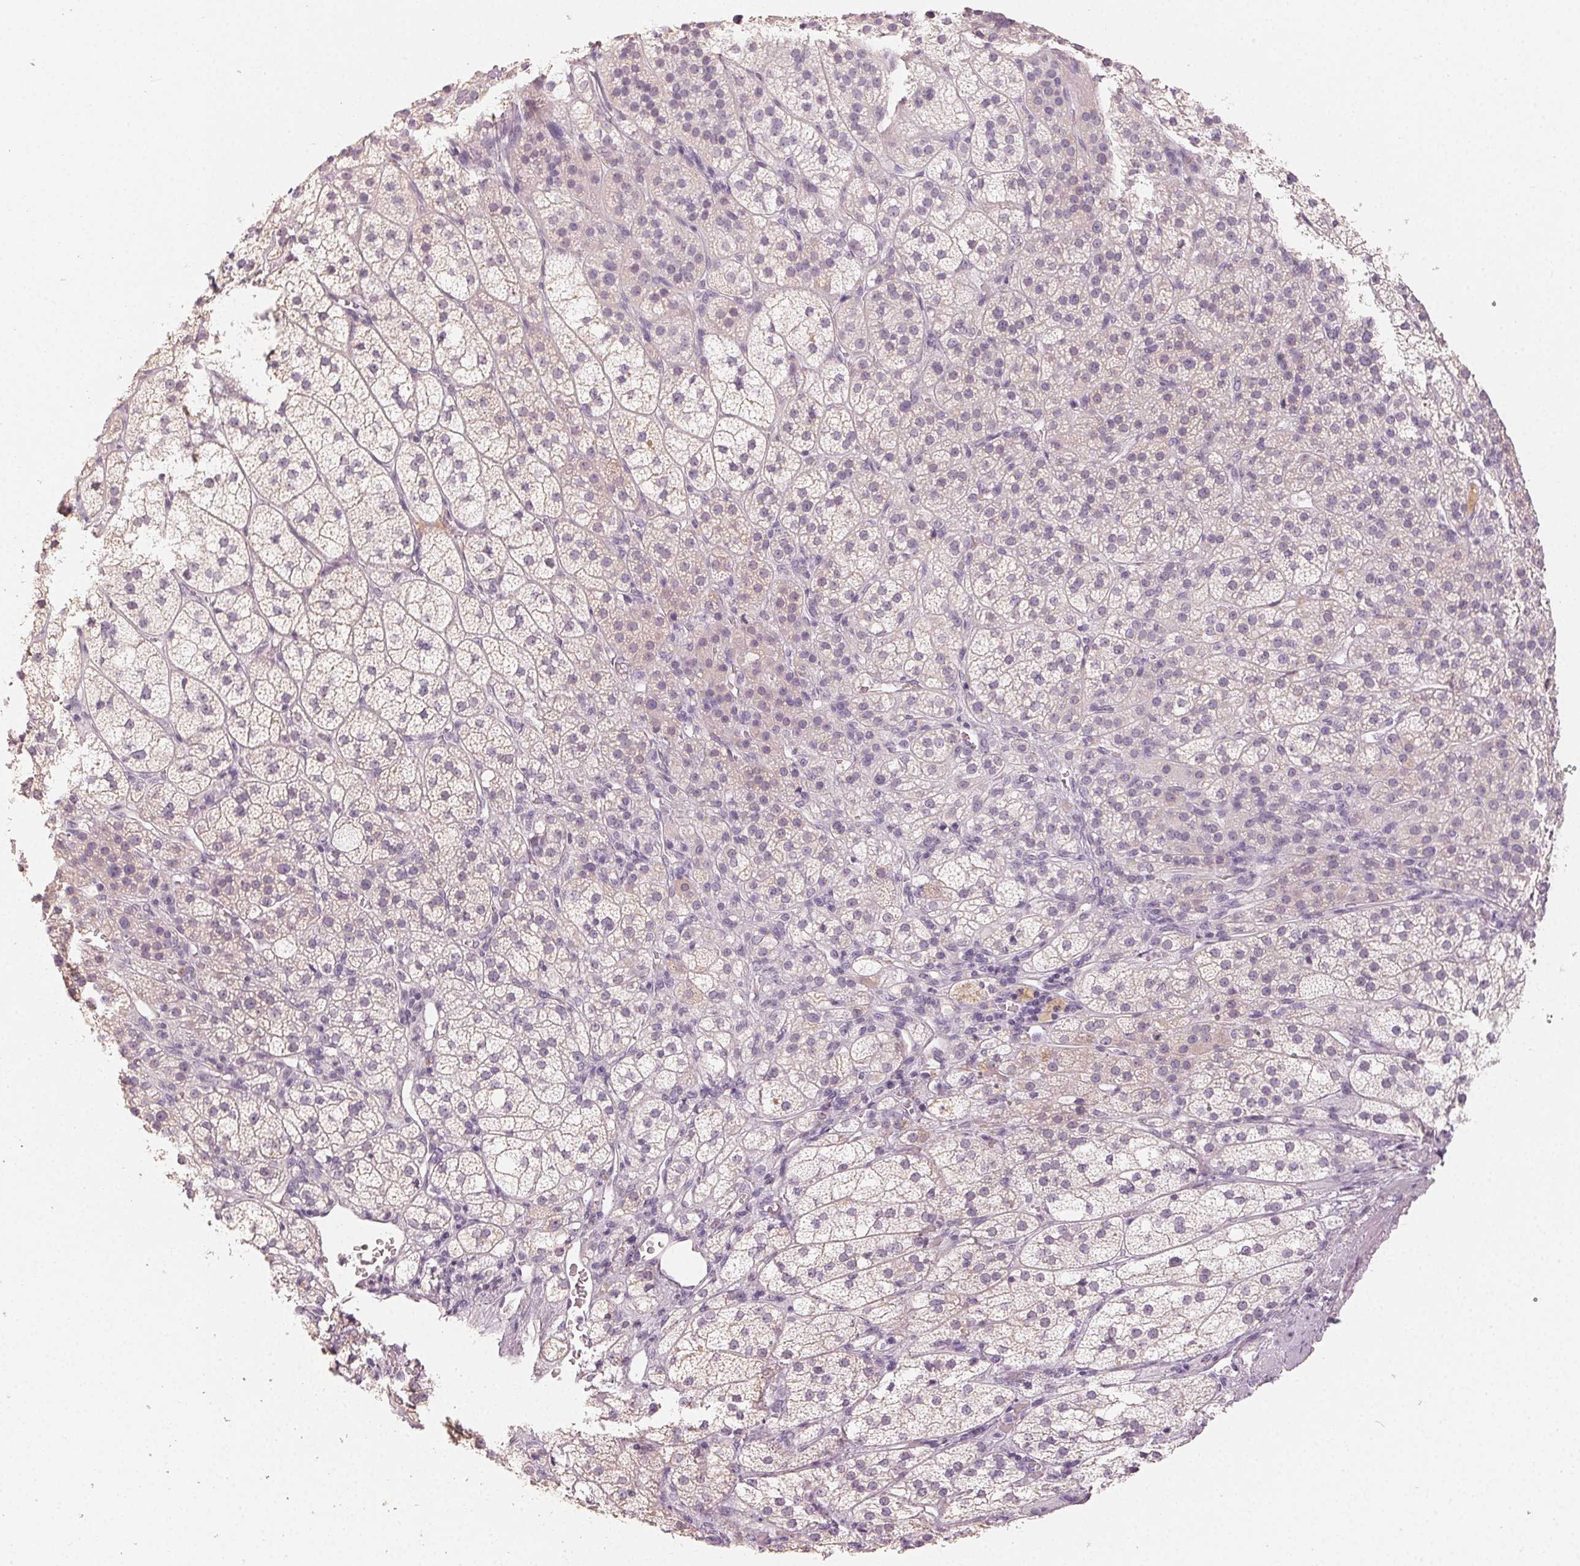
{"staining": {"intensity": "weak", "quantity": "25%-75%", "location": "cytoplasmic/membranous"}, "tissue": "adrenal gland", "cell_type": "Glandular cells", "image_type": "normal", "snomed": [{"axis": "morphology", "description": "Normal tissue, NOS"}, {"axis": "topography", "description": "Adrenal gland"}], "caption": "An immunohistochemistry image of benign tissue is shown. Protein staining in brown shows weak cytoplasmic/membranous positivity in adrenal gland within glandular cells. Using DAB (3,3'-diaminobenzidine) (brown) and hematoxylin (blue) stains, captured at high magnification using brightfield microscopy.", "gene": "LVRN", "patient": {"sex": "female", "age": 60}}